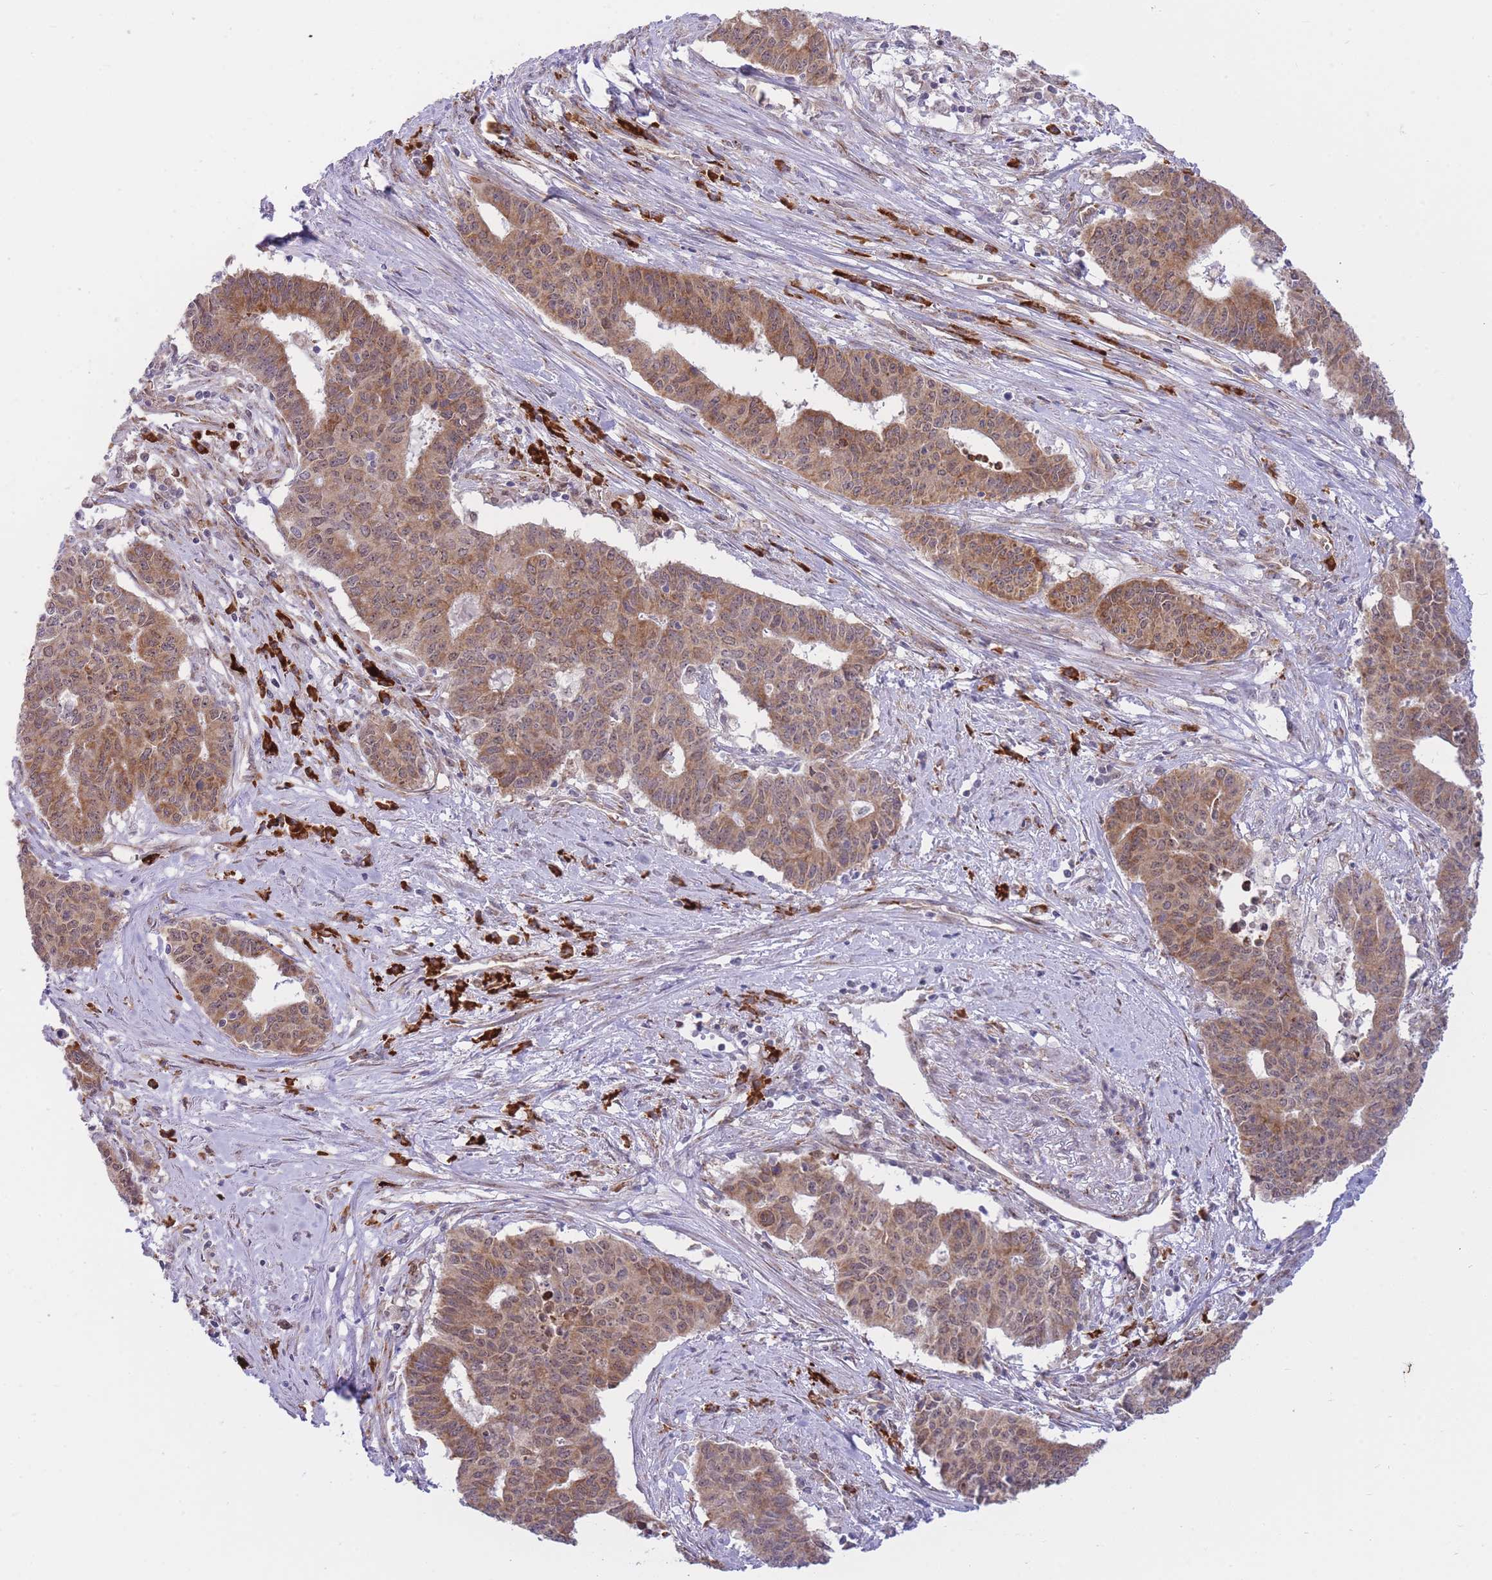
{"staining": {"intensity": "moderate", "quantity": ">75%", "location": "cytoplasmic/membranous,nuclear"}, "tissue": "endometrial cancer", "cell_type": "Tumor cells", "image_type": "cancer", "snomed": [{"axis": "morphology", "description": "Adenocarcinoma, NOS"}, {"axis": "topography", "description": "Endometrium"}], "caption": "Adenocarcinoma (endometrial) stained with immunohistochemistry shows moderate cytoplasmic/membranous and nuclear expression in approximately >75% of tumor cells.", "gene": "EXOSC8", "patient": {"sex": "female", "age": 59}}